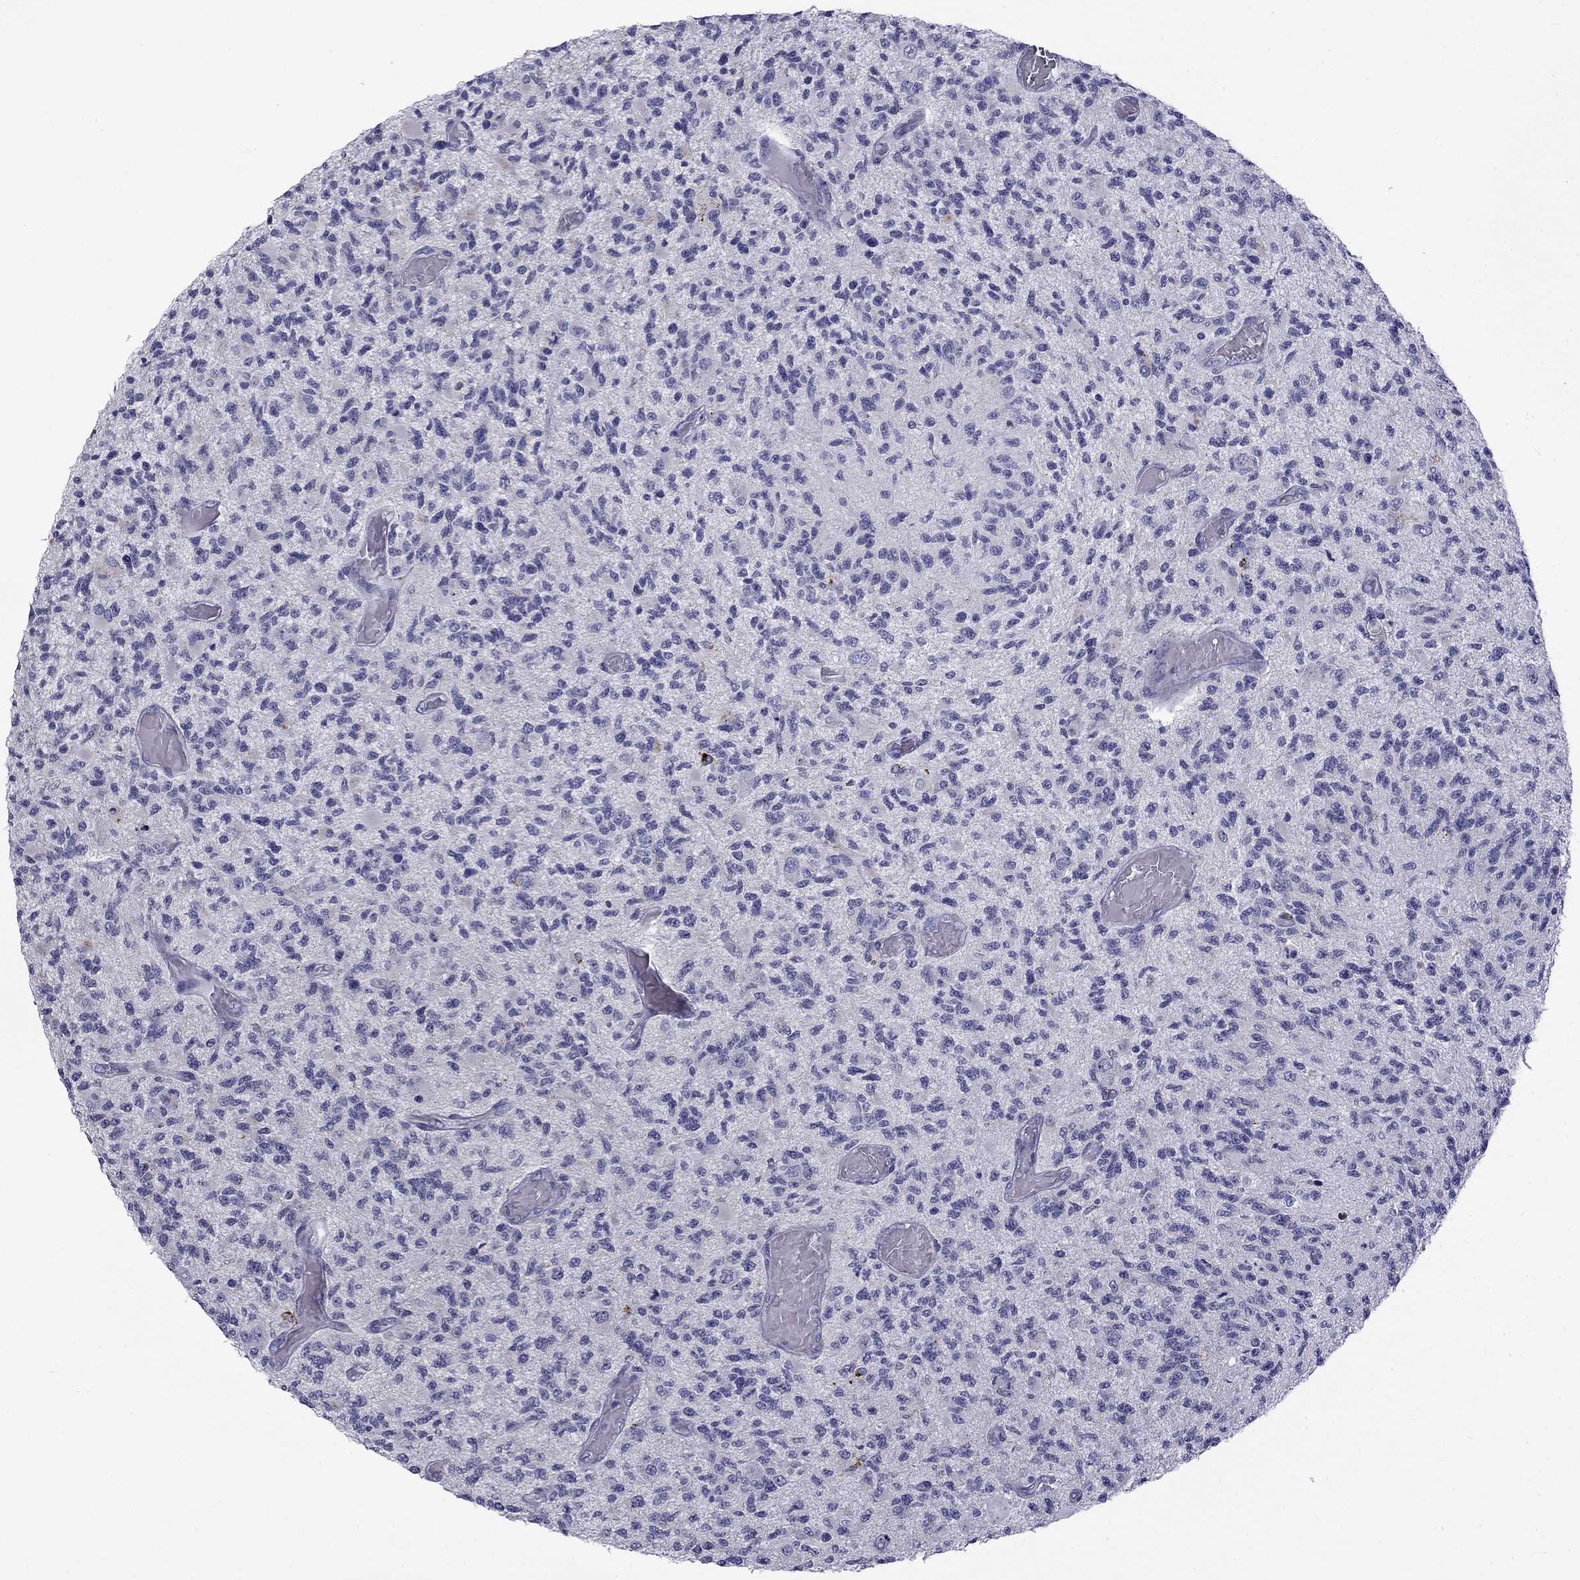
{"staining": {"intensity": "negative", "quantity": "none", "location": "none"}, "tissue": "glioma", "cell_type": "Tumor cells", "image_type": "cancer", "snomed": [{"axis": "morphology", "description": "Glioma, malignant, High grade"}, {"axis": "topography", "description": "Brain"}], "caption": "An immunohistochemistry (IHC) photomicrograph of malignant glioma (high-grade) is shown. There is no staining in tumor cells of malignant glioma (high-grade). Brightfield microscopy of immunohistochemistry (IHC) stained with DAB (3,3'-diaminobenzidine) (brown) and hematoxylin (blue), captured at high magnification.", "gene": "CLPSL2", "patient": {"sex": "female", "age": 63}}